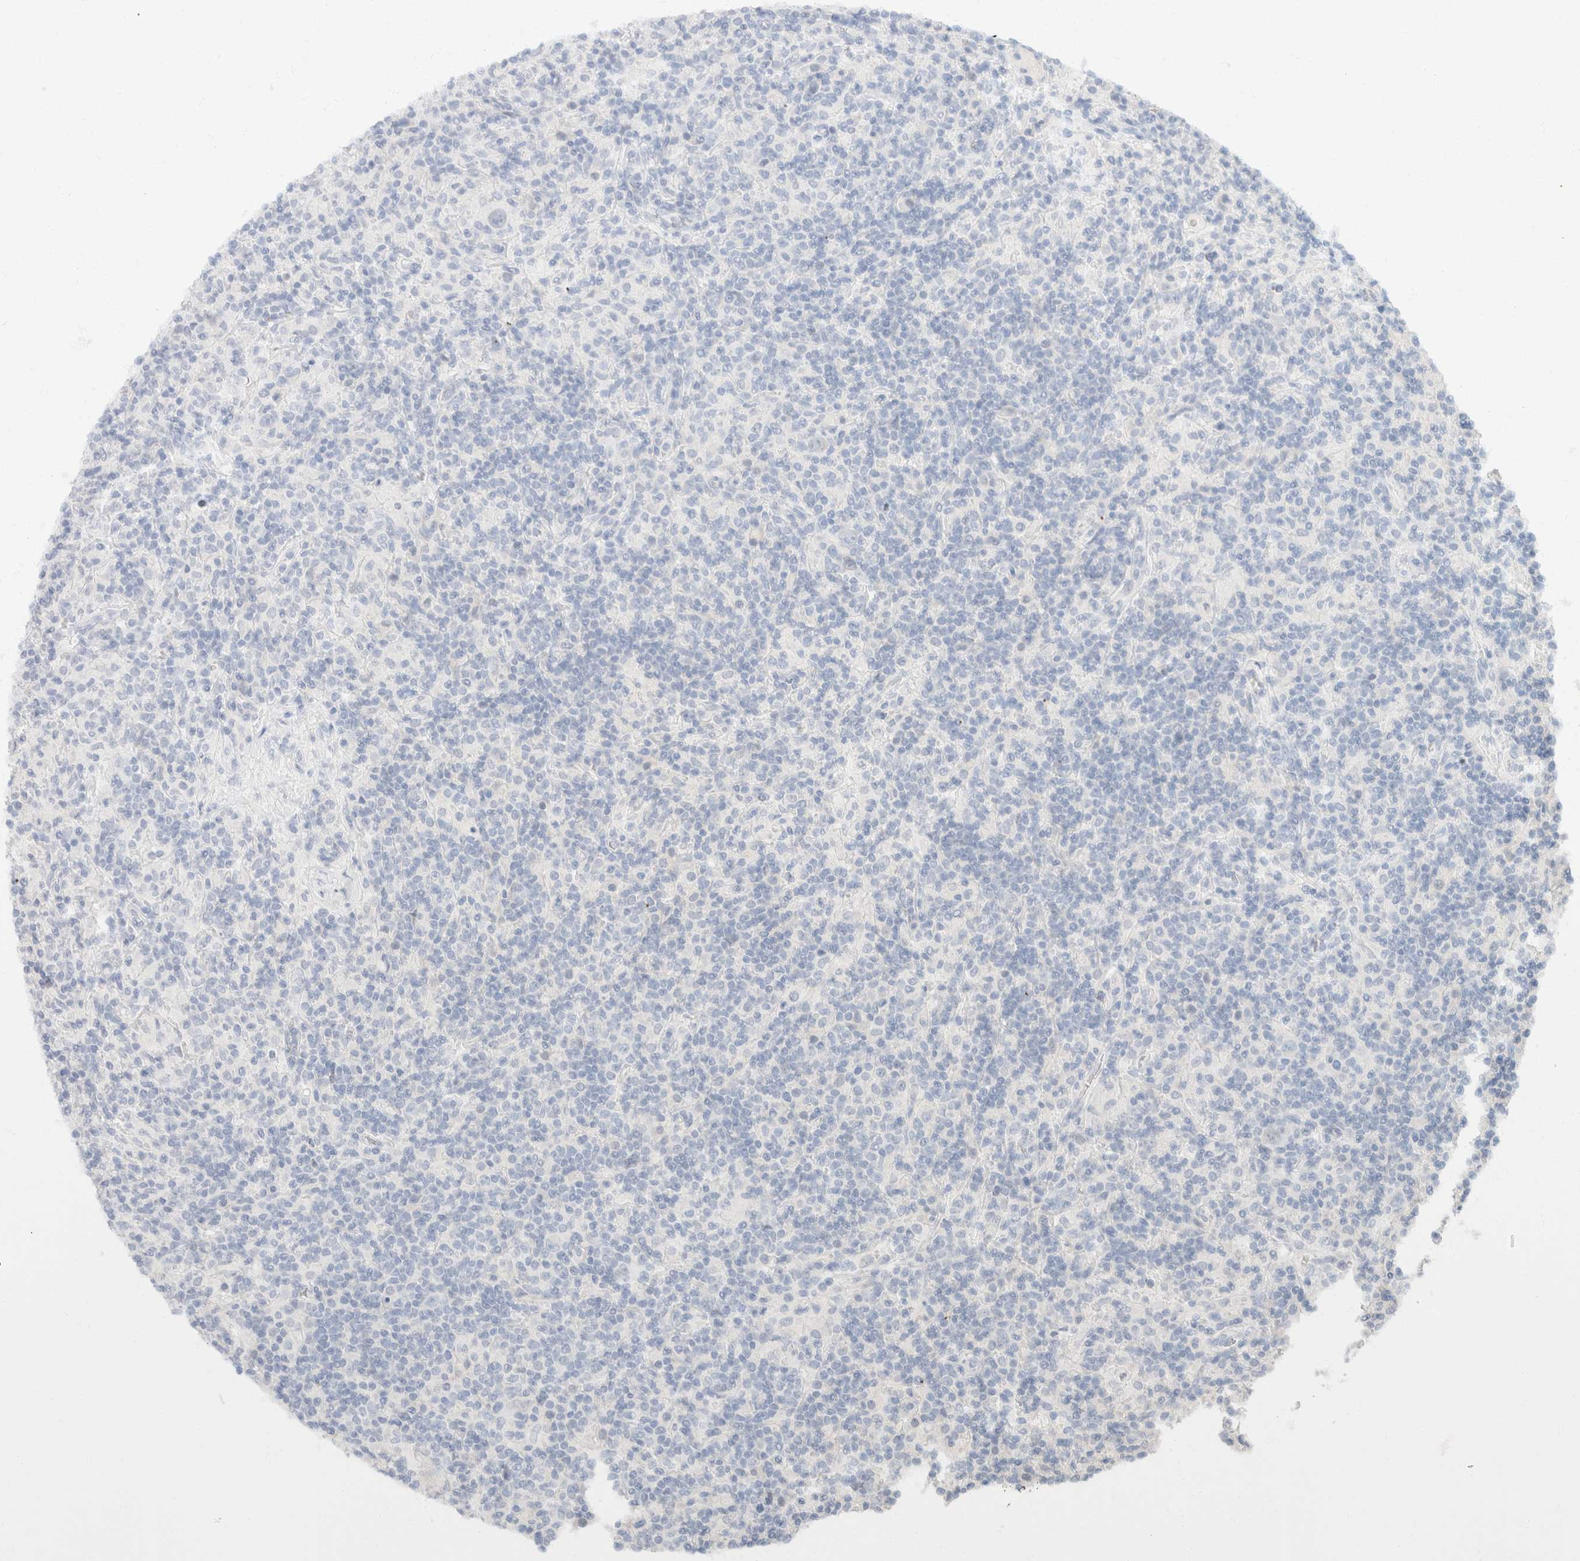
{"staining": {"intensity": "negative", "quantity": "none", "location": "none"}, "tissue": "lymphoma", "cell_type": "Tumor cells", "image_type": "cancer", "snomed": [{"axis": "morphology", "description": "Hodgkin's disease, NOS"}, {"axis": "topography", "description": "Lymph node"}], "caption": "The photomicrograph displays no staining of tumor cells in lymphoma.", "gene": "KRT20", "patient": {"sex": "male", "age": 70}}